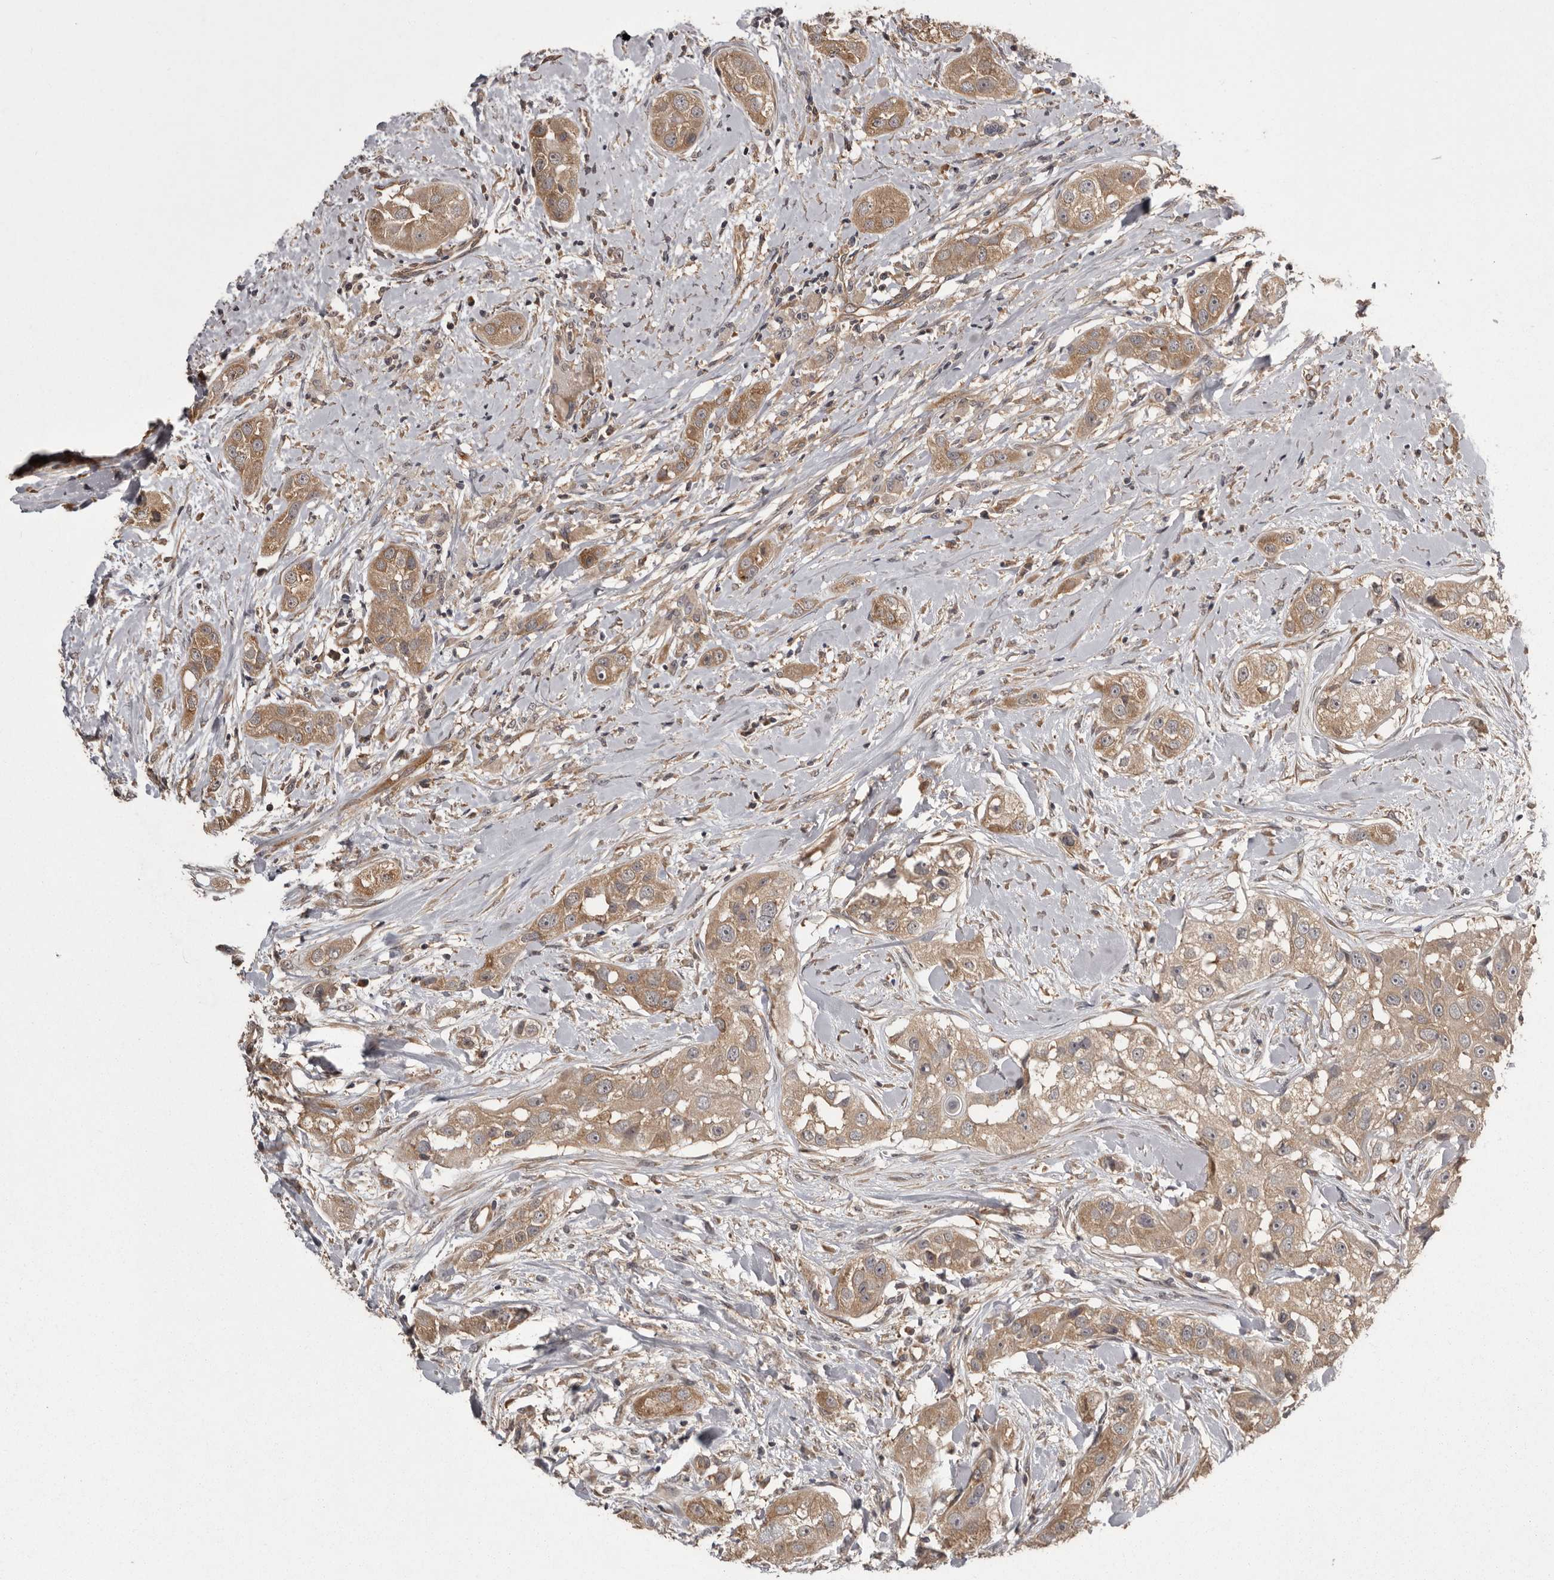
{"staining": {"intensity": "moderate", "quantity": ">75%", "location": "cytoplasmic/membranous"}, "tissue": "head and neck cancer", "cell_type": "Tumor cells", "image_type": "cancer", "snomed": [{"axis": "morphology", "description": "Normal tissue, NOS"}, {"axis": "morphology", "description": "Squamous cell carcinoma, NOS"}, {"axis": "topography", "description": "Skeletal muscle"}, {"axis": "topography", "description": "Head-Neck"}], "caption": "IHC (DAB (3,3'-diaminobenzidine)) staining of human head and neck cancer shows moderate cytoplasmic/membranous protein staining in about >75% of tumor cells. Immunohistochemistry stains the protein in brown and the nuclei are stained blue.", "gene": "DARS1", "patient": {"sex": "male", "age": 51}}